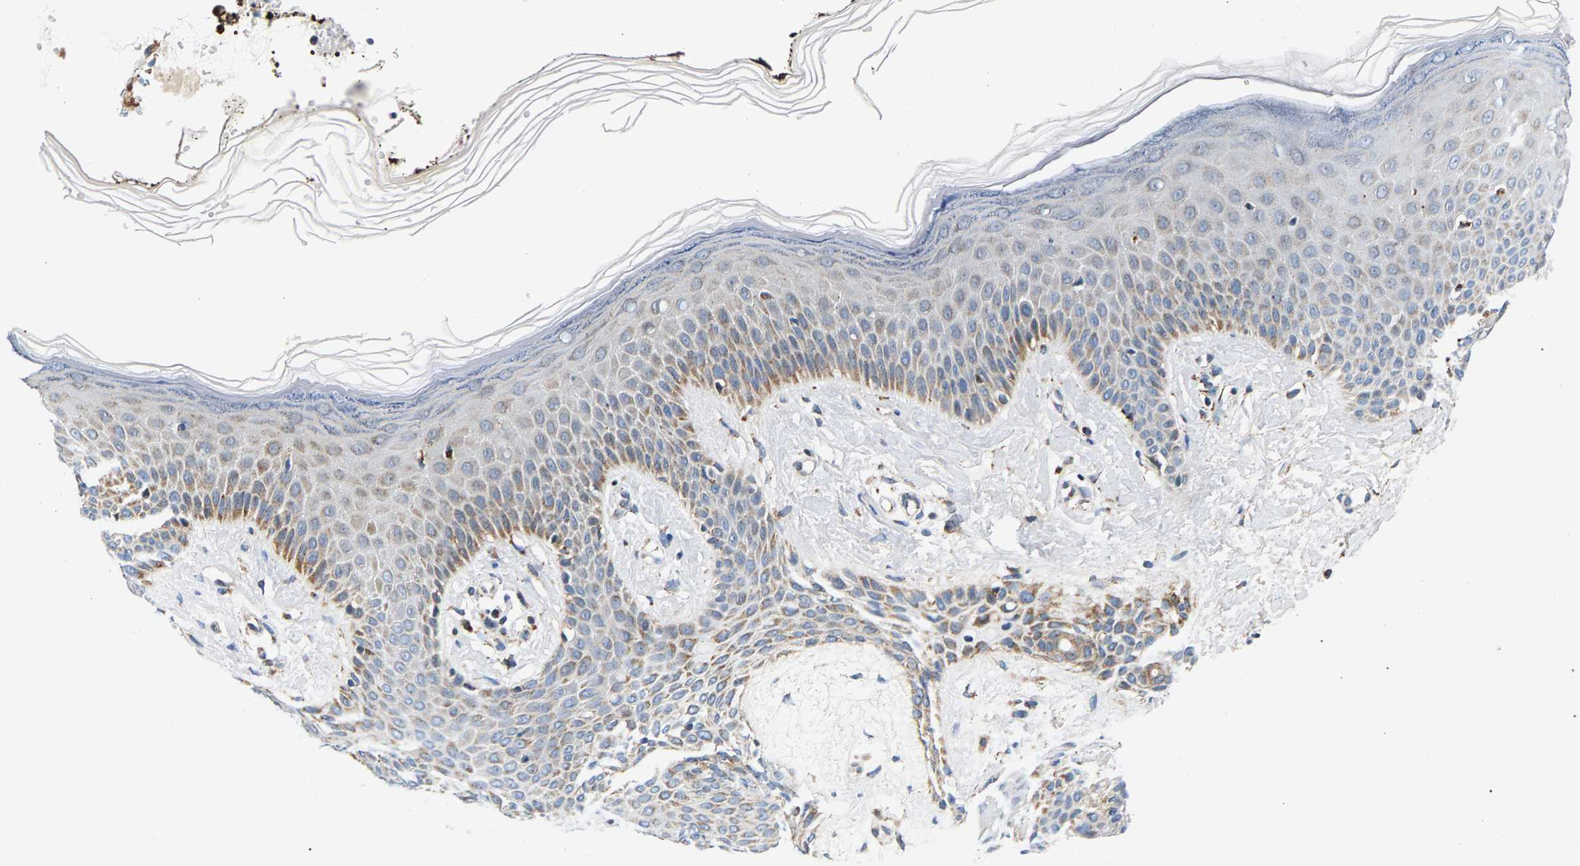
{"staining": {"intensity": "moderate", "quantity": ">75%", "location": "cytoplasmic/membranous"}, "tissue": "skin", "cell_type": "Fibroblasts", "image_type": "normal", "snomed": [{"axis": "morphology", "description": "Normal tissue, NOS"}, {"axis": "topography", "description": "Skin"}, {"axis": "topography", "description": "Peripheral nerve tissue"}], "caption": "Skin stained with immunohistochemistry (IHC) displays moderate cytoplasmic/membranous expression in about >75% of fibroblasts.", "gene": "PDE1A", "patient": {"sex": "male", "age": 24}}